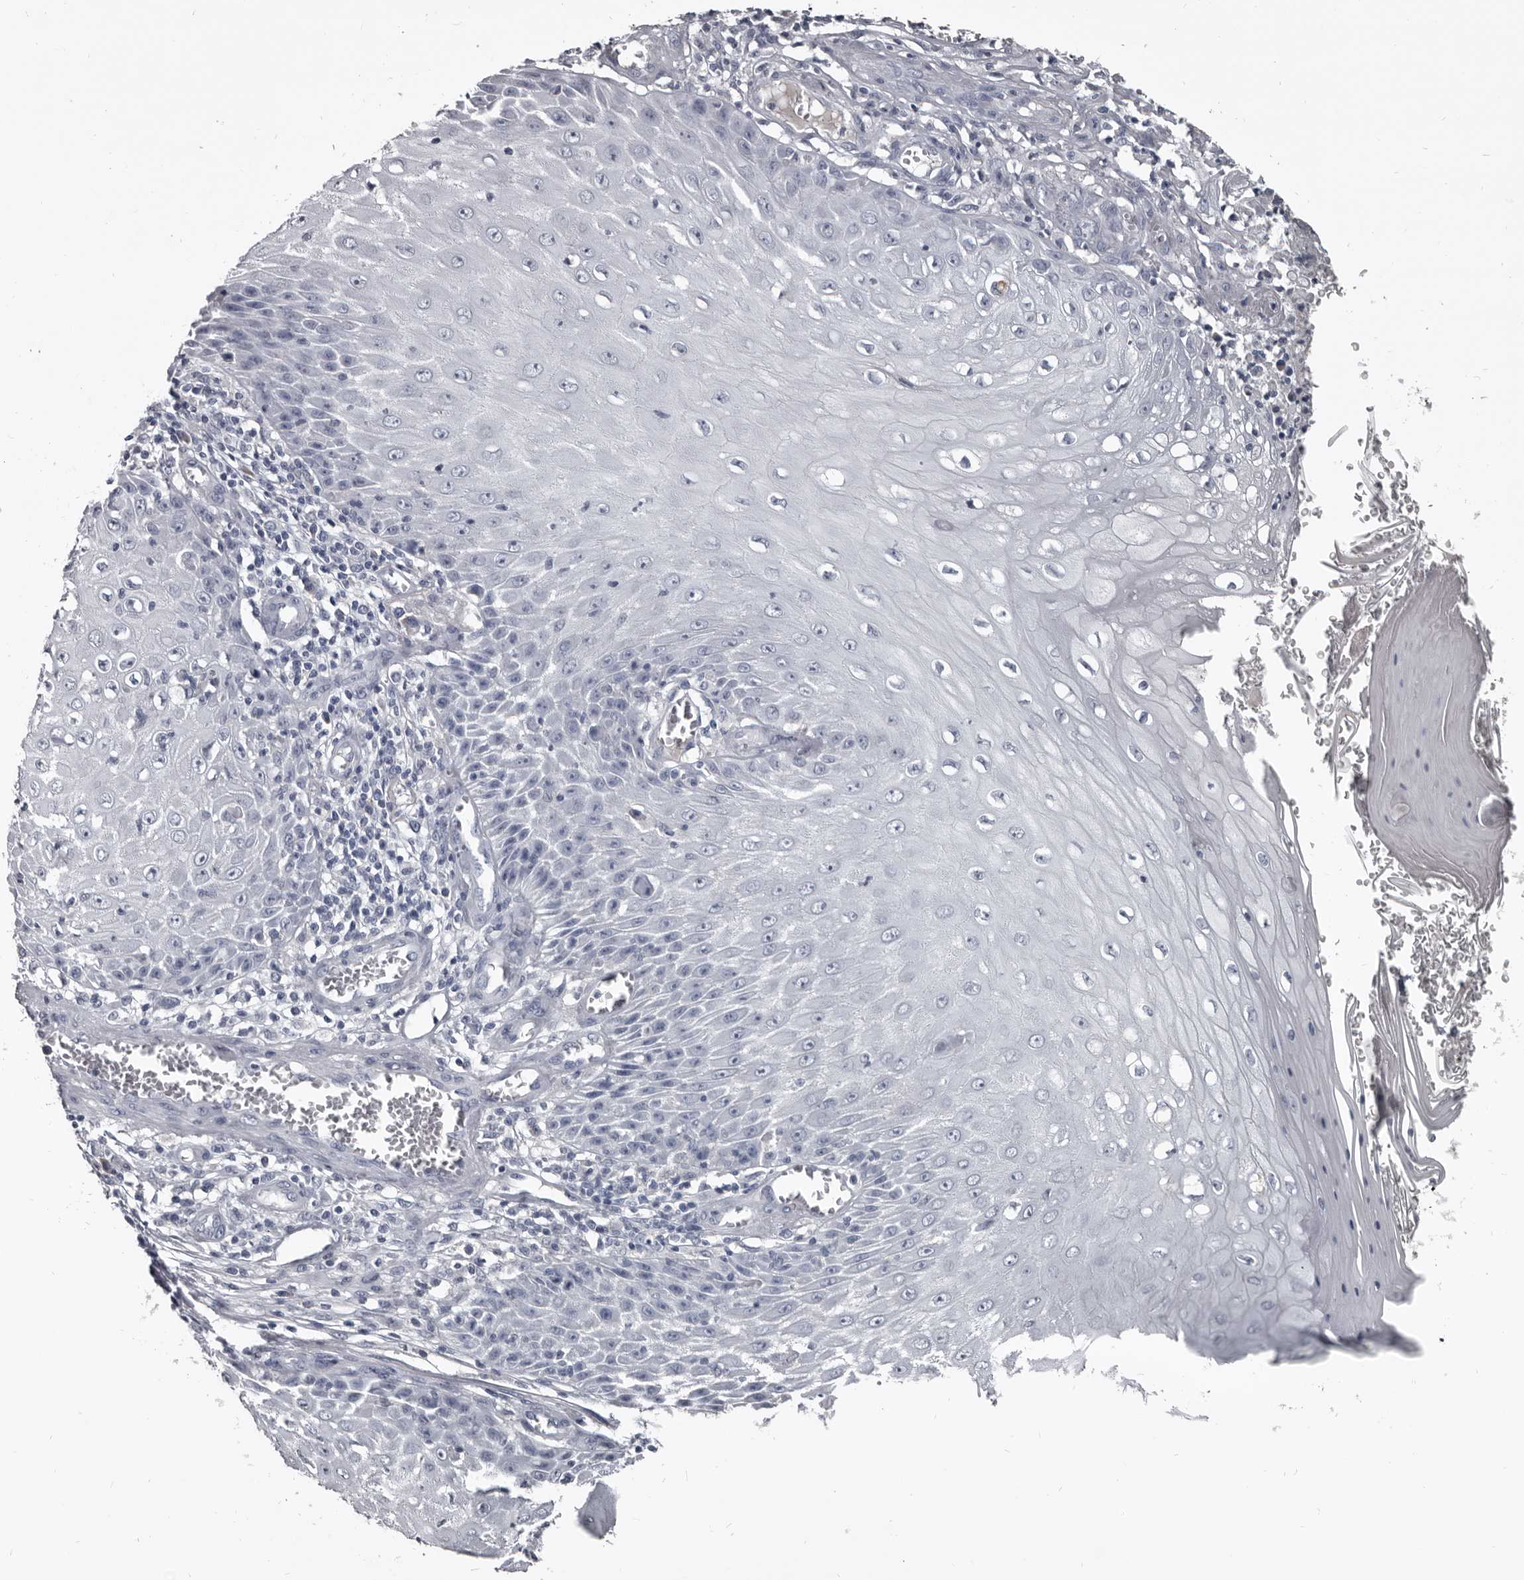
{"staining": {"intensity": "negative", "quantity": "none", "location": "none"}, "tissue": "skin cancer", "cell_type": "Tumor cells", "image_type": "cancer", "snomed": [{"axis": "morphology", "description": "Squamous cell carcinoma, NOS"}, {"axis": "topography", "description": "Skin"}], "caption": "DAB (3,3'-diaminobenzidine) immunohistochemical staining of human skin squamous cell carcinoma shows no significant staining in tumor cells.", "gene": "GREB1", "patient": {"sex": "female", "age": 73}}